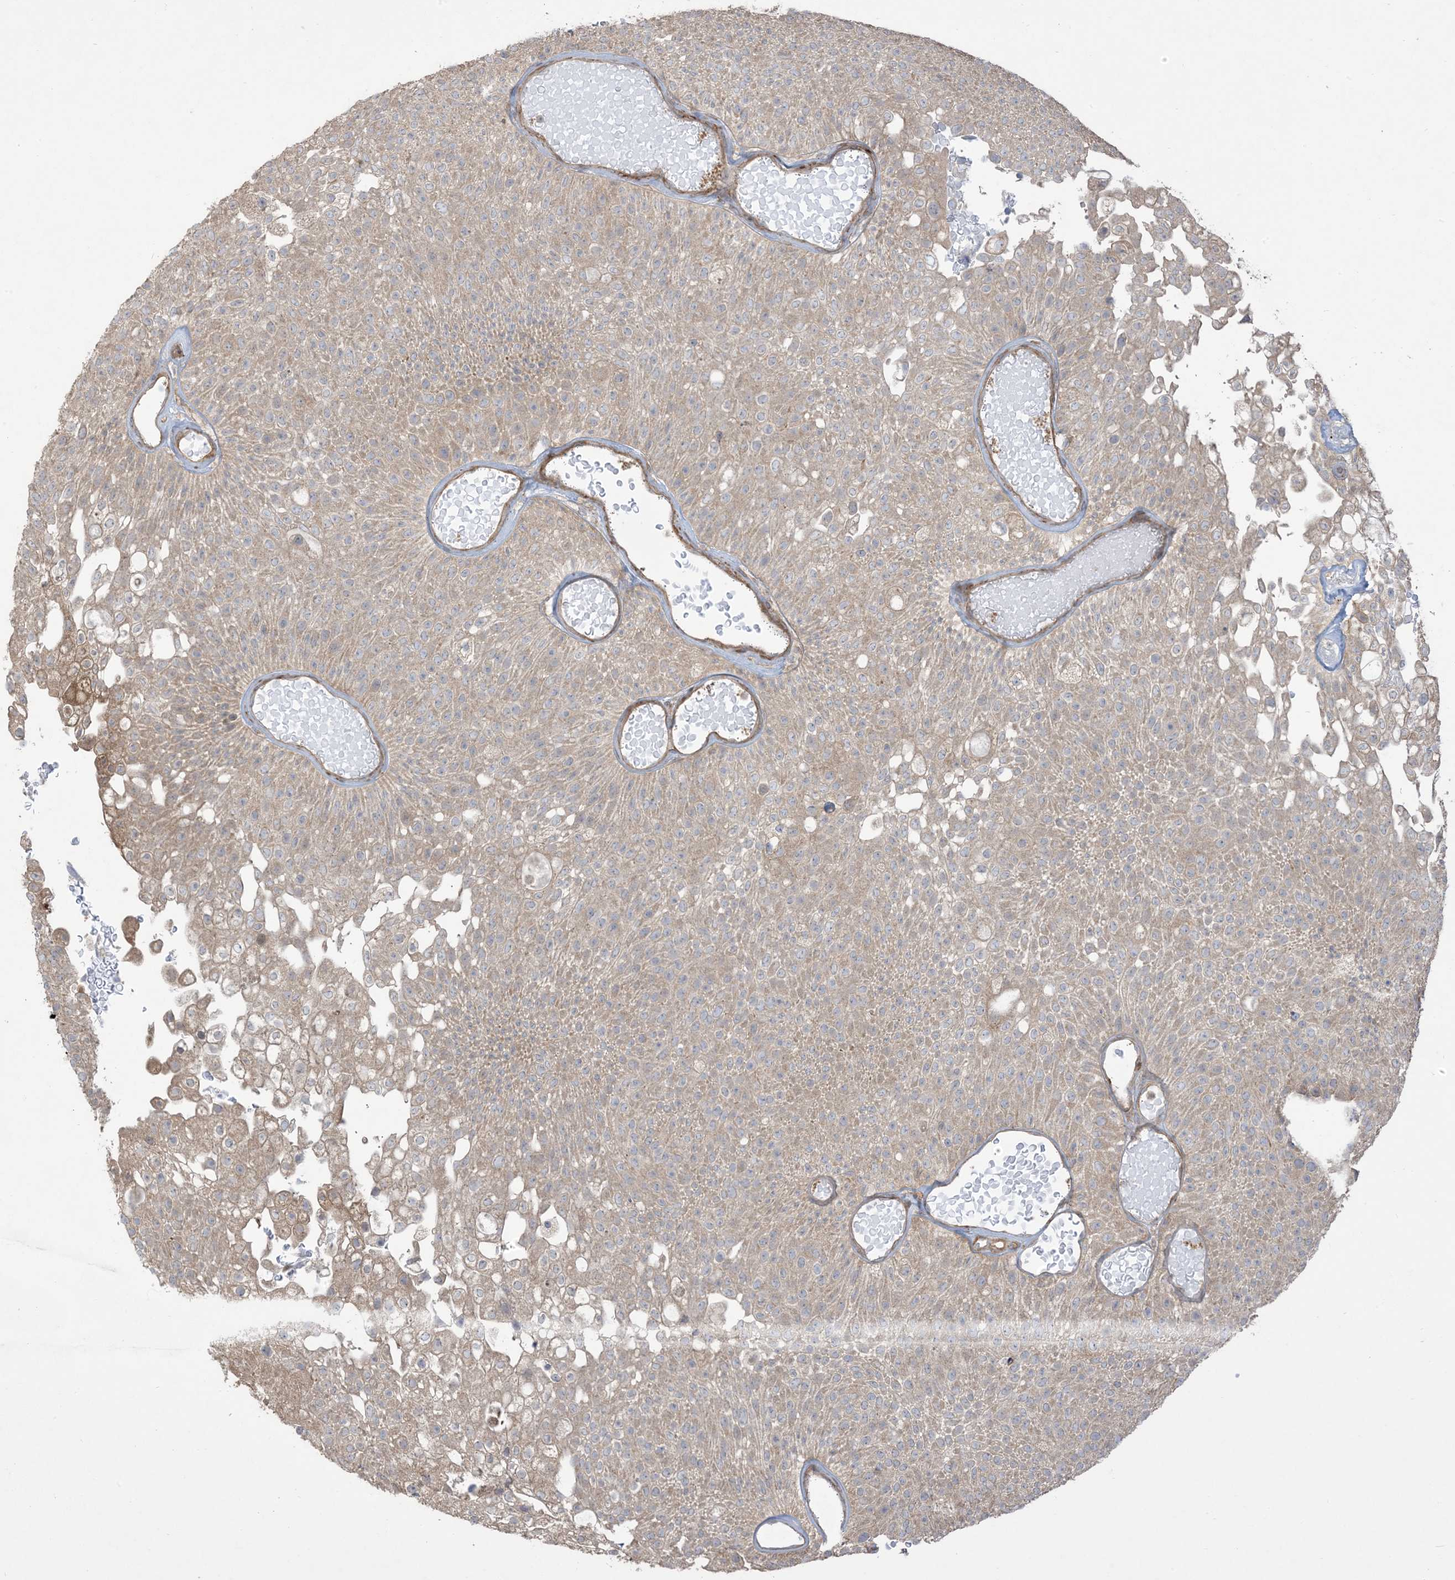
{"staining": {"intensity": "moderate", "quantity": "<25%", "location": "cytoplasmic/membranous"}, "tissue": "urothelial cancer", "cell_type": "Tumor cells", "image_type": "cancer", "snomed": [{"axis": "morphology", "description": "Urothelial carcinoma, Low grade"}, {"axis": "topography", "description": "Urinary bladder"}], "caption": "A histopathology image of human urothelial carcinoma (low-grade) stained for a protein shows moderate cytoplasmic/membranous brown staining in tumor cells. (Stains: DAB (3,3'-diaminobenzidine) in brown, nuclei in blue, Microscopy: brightfield microscopy at high magnification).", "gene": "KLHL18", "patient": {"sex": "male", "age": 78}}